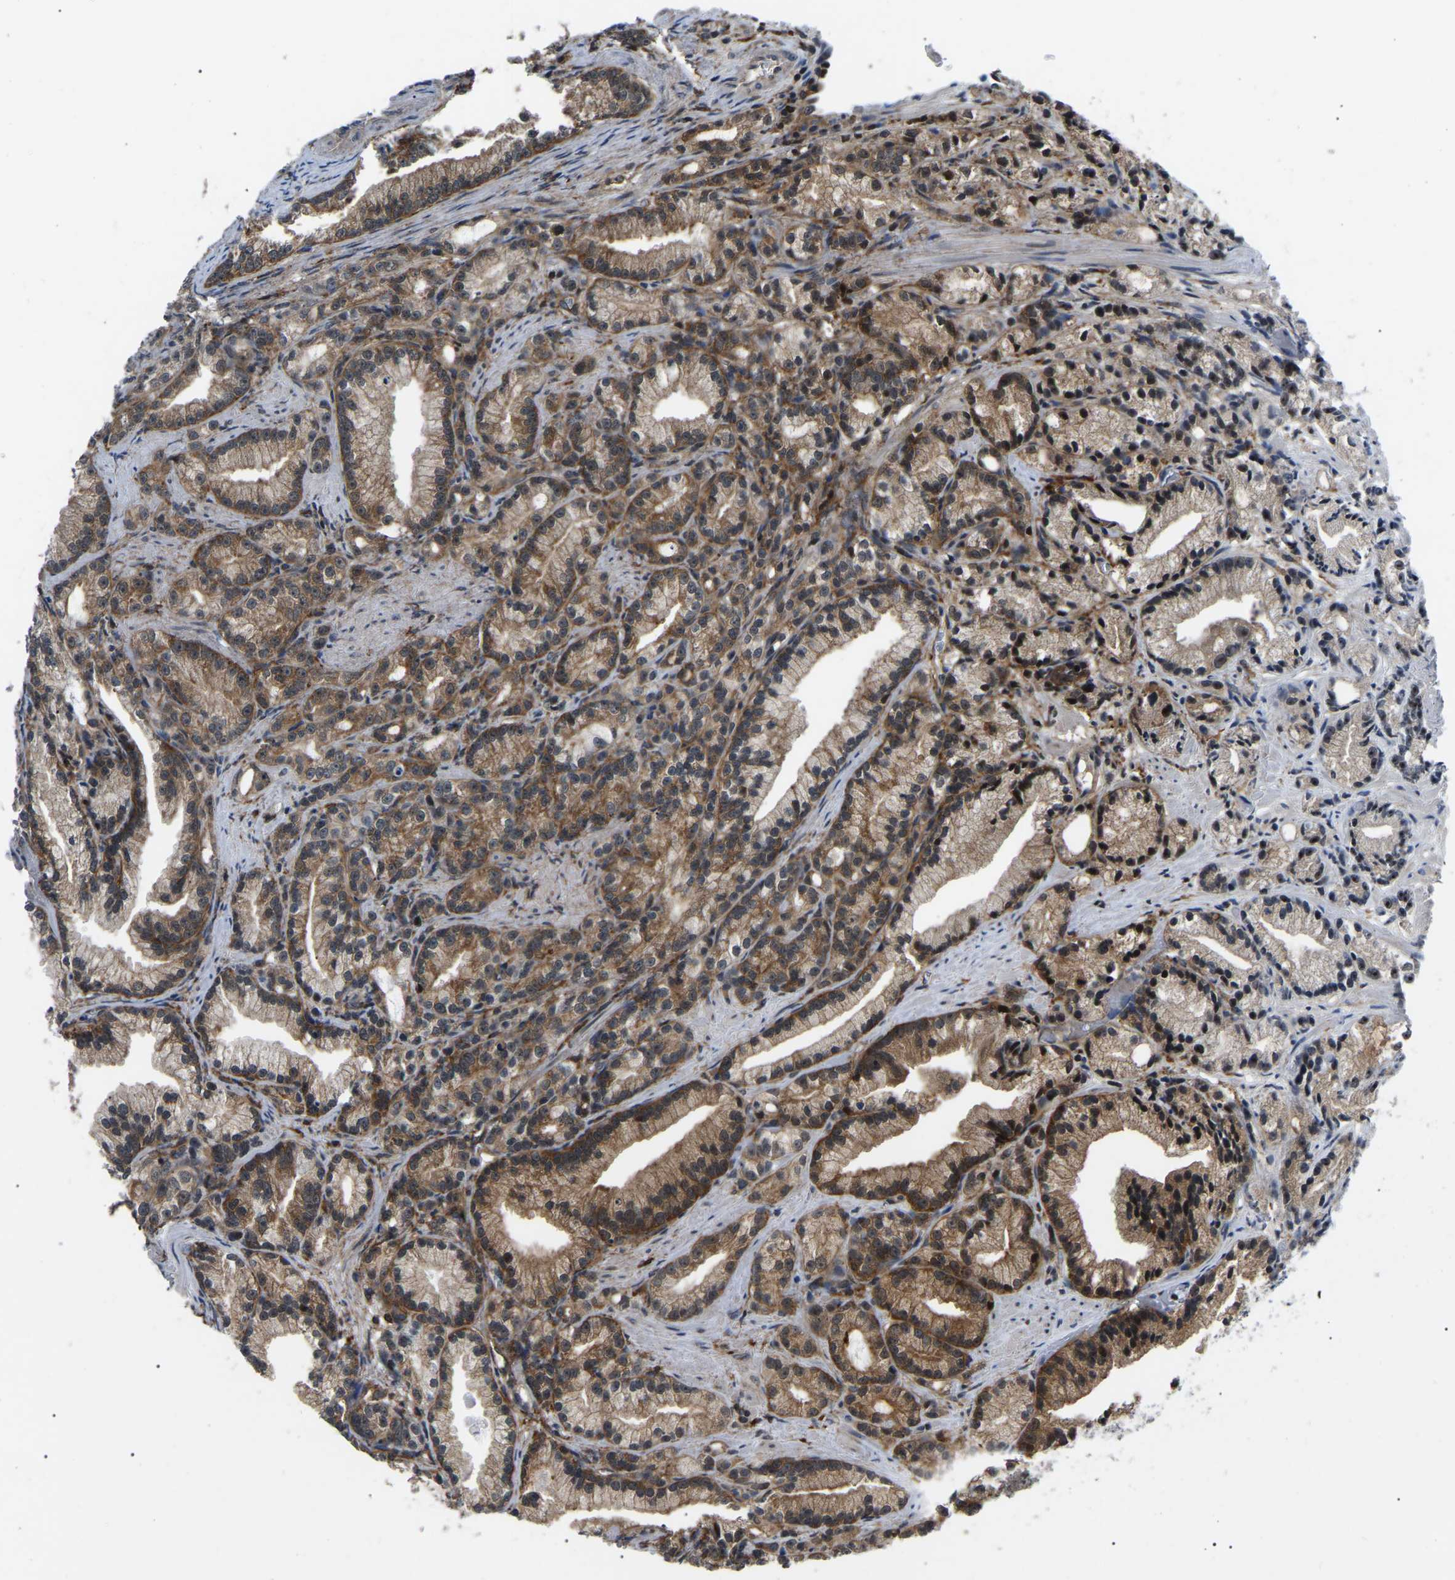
{"staining": {"intensity": "moderate", "quantity": ">75%", "location": "cytoplasmic/membranous,nuclear"}, "tissue": "prostate cancer", "cell_type": "Tumor cells", "image_type": "cancer", "snomed": [{"axis": "morphology", "description": "Adenocarcinoma, Low grade"}, {"axis": "topography", "description": "Prostate"}], "caption": "An image of human prostate cancer stained for a protein reveals moderate cytoplasmic/membranous and nuclear brown staining in tumor cells. The staining was performed using DAB (3,3'-diaminobenzidine) to visualize the protein expression in brown, while the nuclei were stained in blue with hematoxylin (Magnification: 20x).", "gene": "RRP1B", "patient": {"sex": "male", "age": 89}}